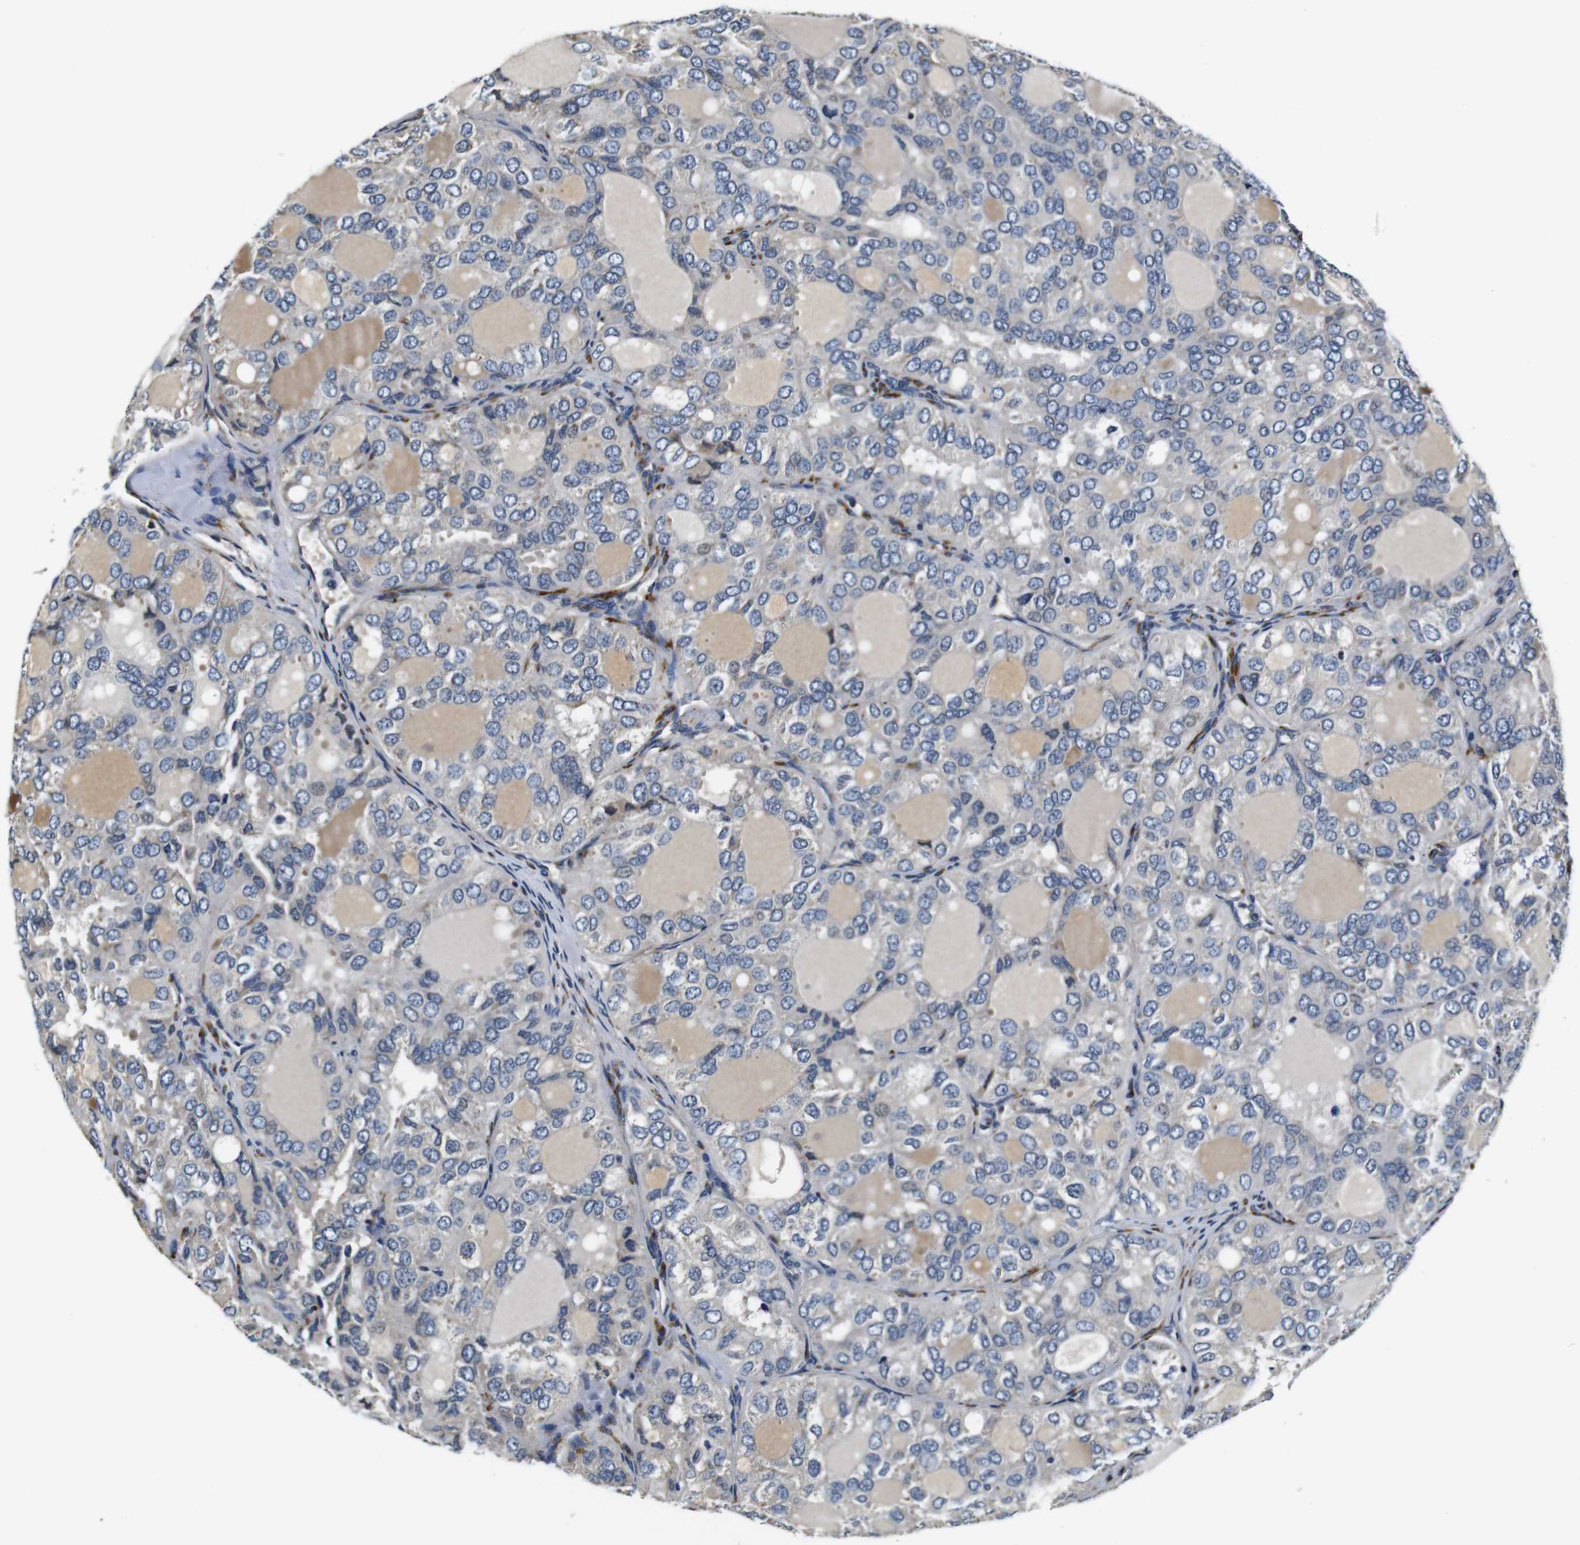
{"staining": {"intensity": "negative", "quantity": "none", "location": "none"}, "tissue": "thyroid cancer", "cell_type": "Tumor cells", "image_type": "cancer", "snomed": [{"axis": "morphology", "description": "Follicular adenoma carcinoma, NOS"}, {"axis": "topography", "description": "Thyroid gland"}], "caption": "DAB (3,3'-diaminobenzidine) immunohistochemical staining of human thyroid cancer demonstrates no significant staining in tumor cells.", "gene": "COL1A1", "patient": {"sex": "male", "age": 75}}